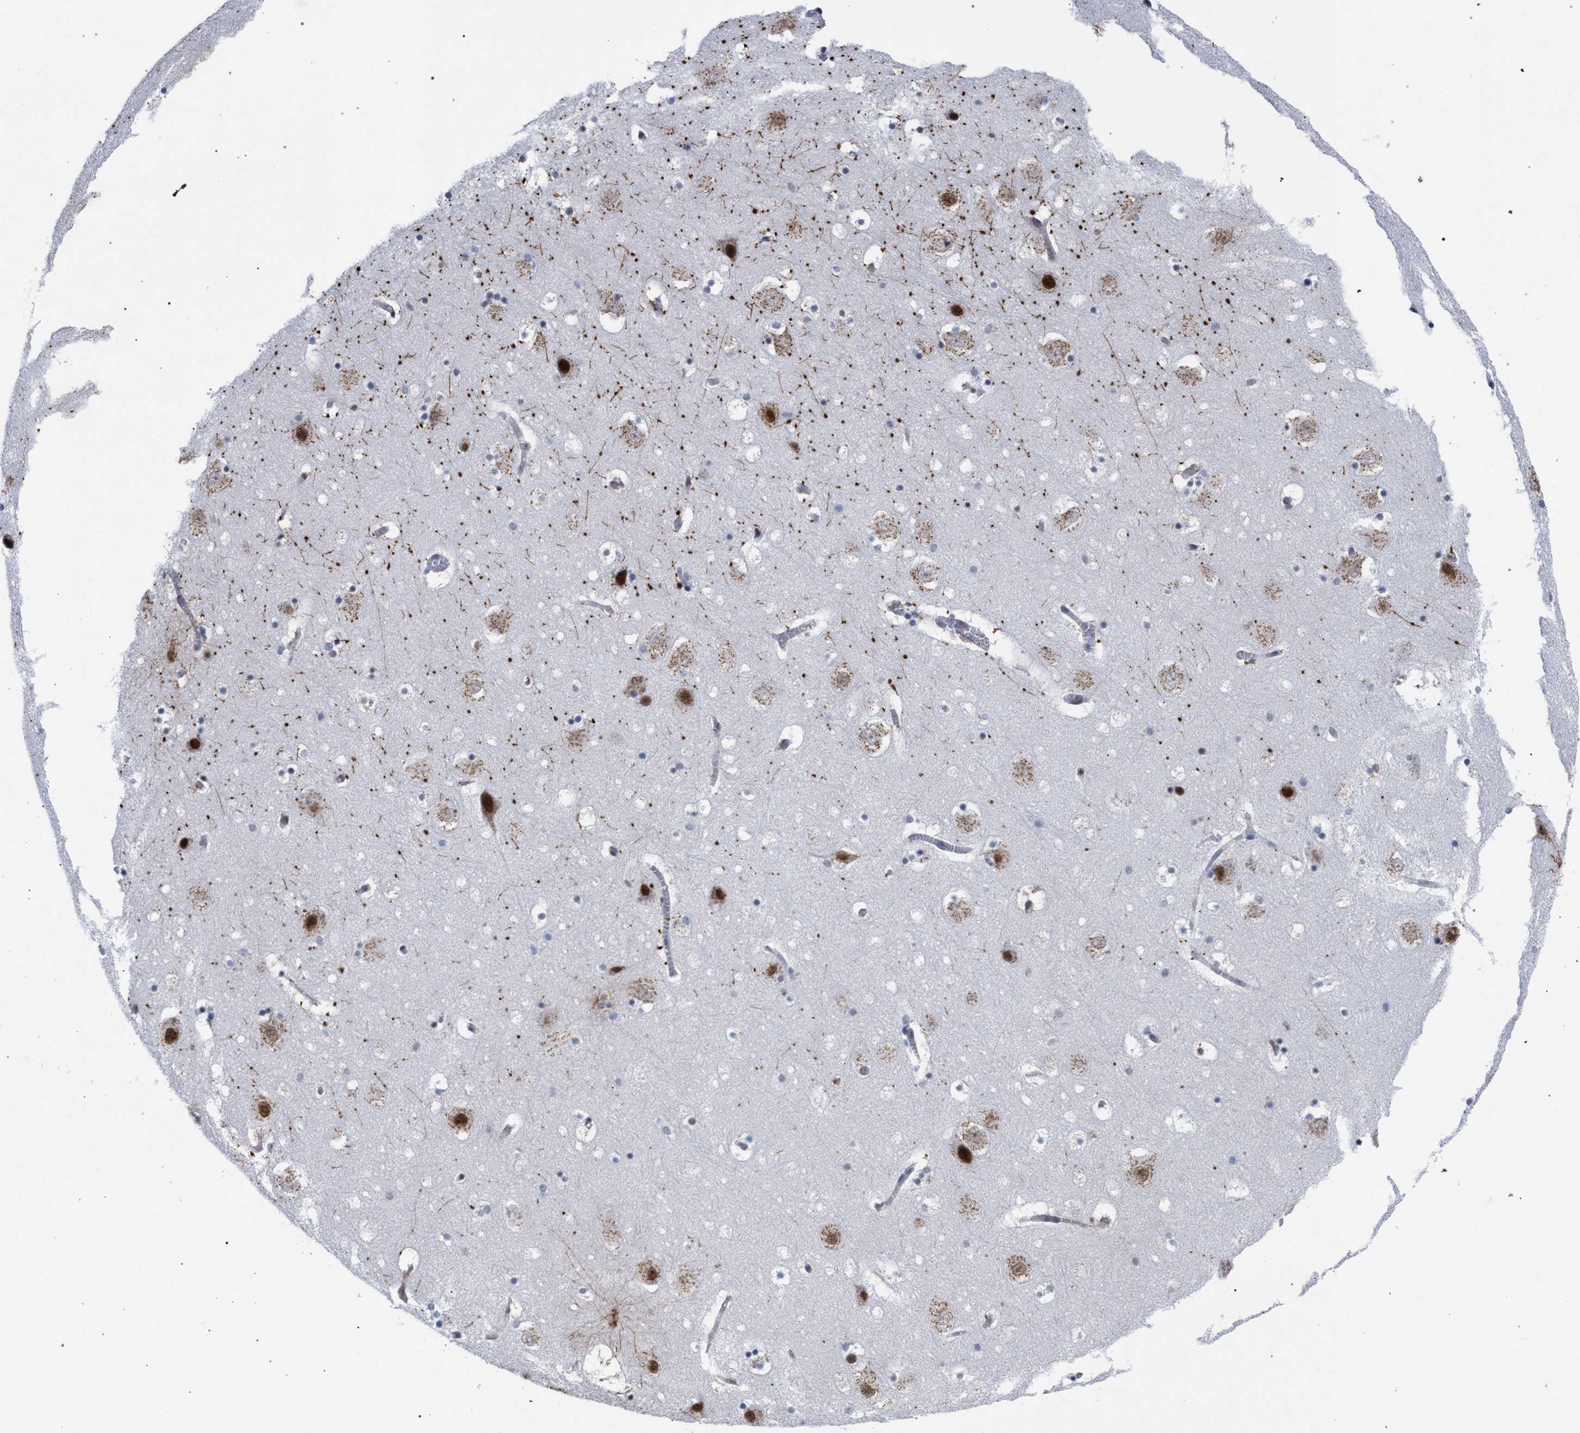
{"staining": {"intensity": "moderate", "quantity": "<25%", "location": "nuclear"}, "tissue": "hippocampus", "cell_type": "Glial cells", "image_type": "normal", "snomed": [{"axis": "morphology", "description": "Normal tissue, NOS"}, {"axis": "topography", "description": "Hippocampus"}], "caption": "DAB (3,3'-diaminobenzidine) immunohistochemical staining of benign human hippocampus shows moderate nuclear protein staining in approximately <25% of glial cells. The staining was performed using DAB (3,3'-diaminobenzidine), with brown indicating positive protein expression. Nuclei are stained blue with hematoxylin.", "gene": "GOLGA2", "patient": {"sex": "male", "age": 45}}